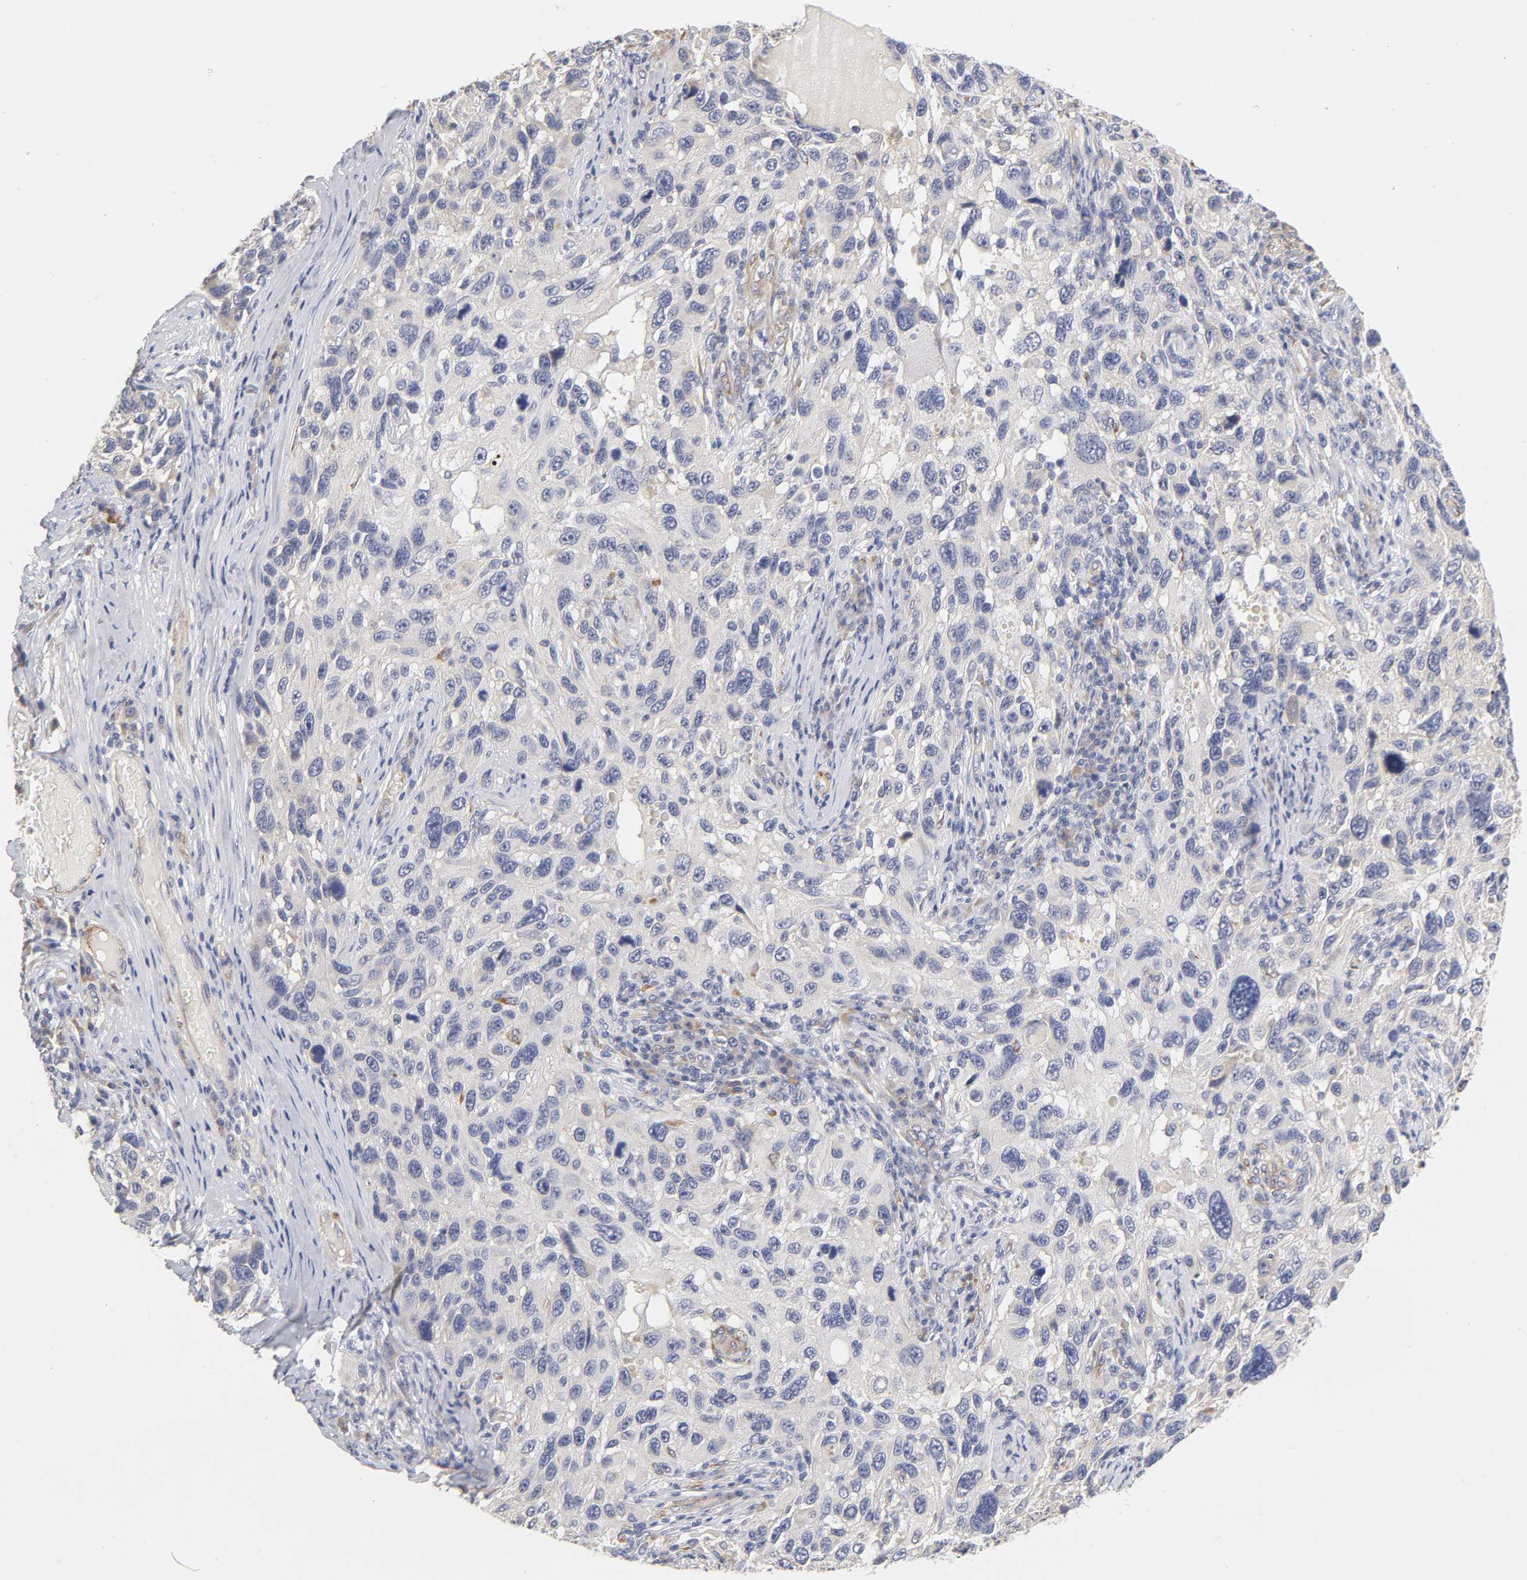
{"staining": {"intensity": "weak", "quantity": "<25%", "location": "cytoplasmic/membranous"}, "tissue": "melanoma", "cell_type": "Tumor cells", "image_type": "cancer", "snomed": [{"axis": "morphology", "description": "Malignant melanoma, NOS"}, {"axis": "topography", "description": "Skin"}], "caption": "DAB (3,3'-diaminobenzidine) immunohistochemical staining of human malignant melanoma exhibits no significant positivity in tumor cells.", "gene": "LAMB1", "patient": {"sex": "male", "age": 53}}